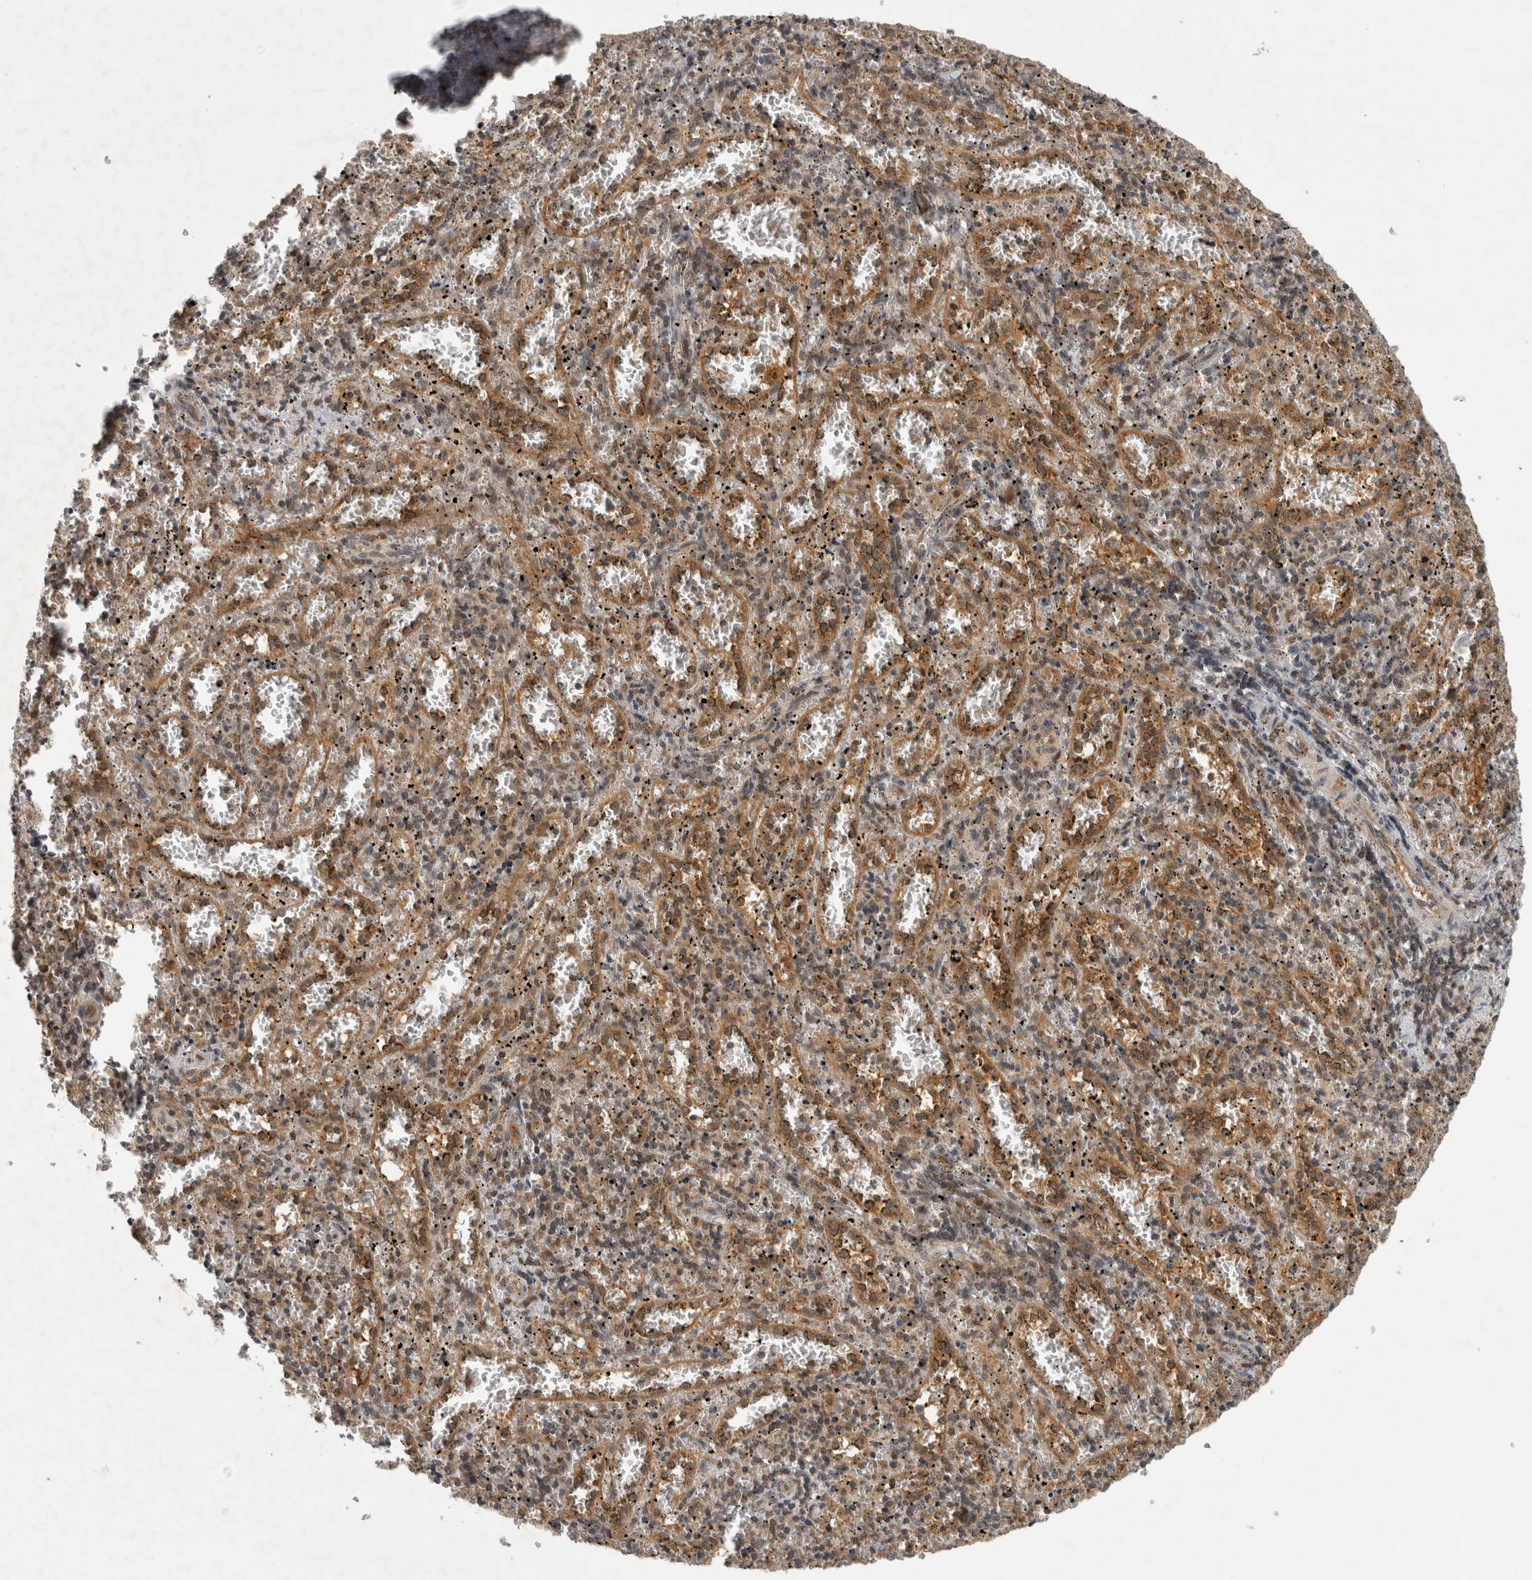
{"staining": {"intensity": "weak", "quantity": "25%-75%", "location": "cytoplasmic/membranous,nuclear"}, "tissue": "spleen", "cell_type": "Cells in red pulp", "image_type": "normal", "snomed": [{"axis": "morphology", "description": "Normal tissue, NOS"}, {"axis": "topography", "description": "Spleen"}], "caption": "Protein expression by immunohistochemistry shows weak cytoplasmic/membranous,nuclear staining in about 25%-75% of cells in red pulp in benign spleen. (IHC, brightfield microscopy, high magnification).", "gene": "PSMB2", "patient": {"sex": "male", "age": 11}}